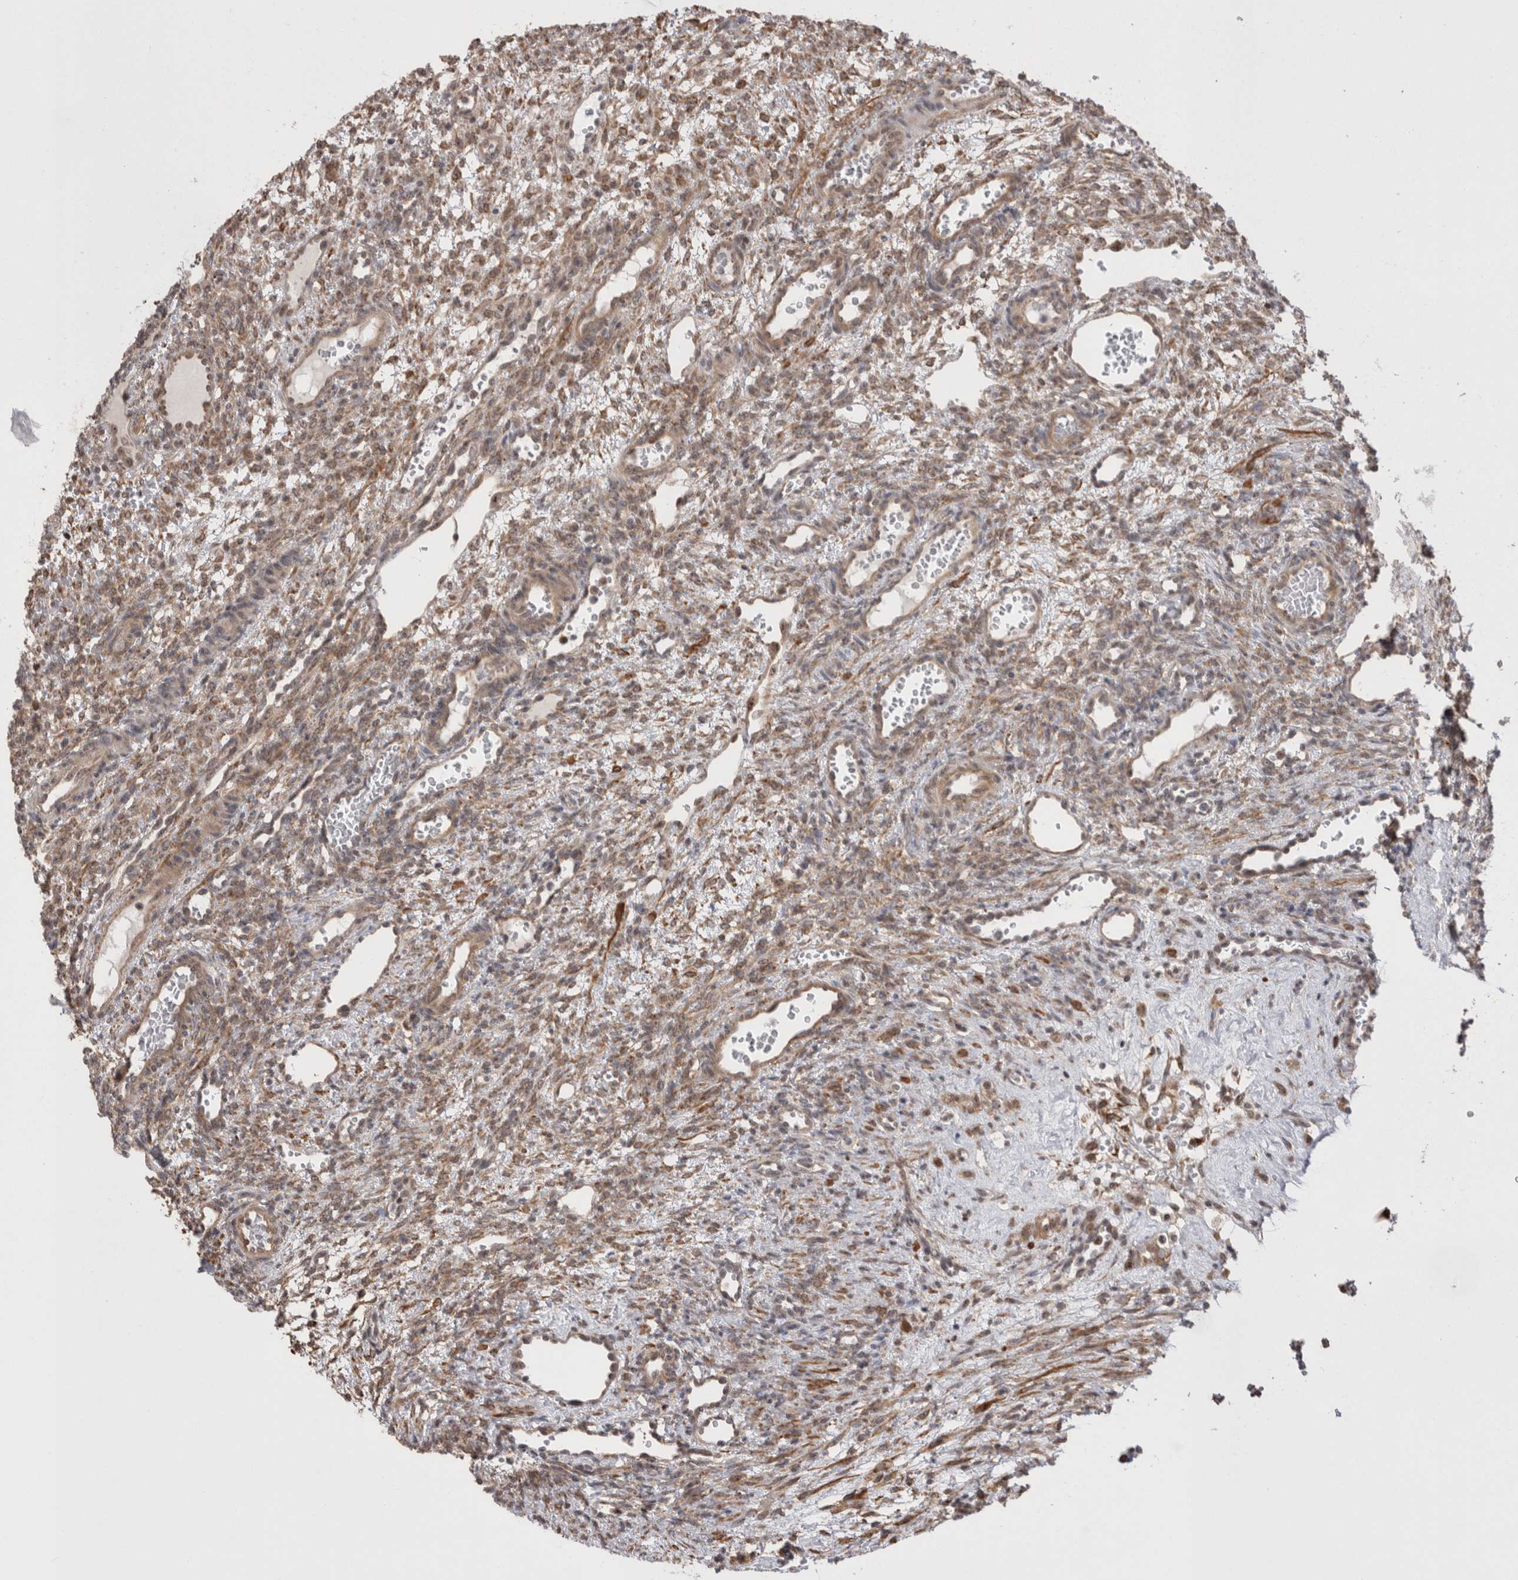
{"staining": {"intensity": "weak", "quantity": "25%-75%", "location": "cytoplasmic/membranous,nuclear"}, "tissue": "ovary", "cell_type": "Ovarian stroma cells", "image_type": "normal", "snomed": [{"axis": "morphology", "description": "Normal tissue, NOS"}, {"axis": "topography", "description": "Ovary"}], "caption": "Immunohistochemistry (IHC) micrograph of benign human ovary stained for a protein (brown), which exhibits low levels of weak cytoplasmic/membranous,nuclear positivity in about 25%-75% of ovarian stroma cells.", "gene": "EXOSC4", "patient": {"sex": "female", "age": 34}}